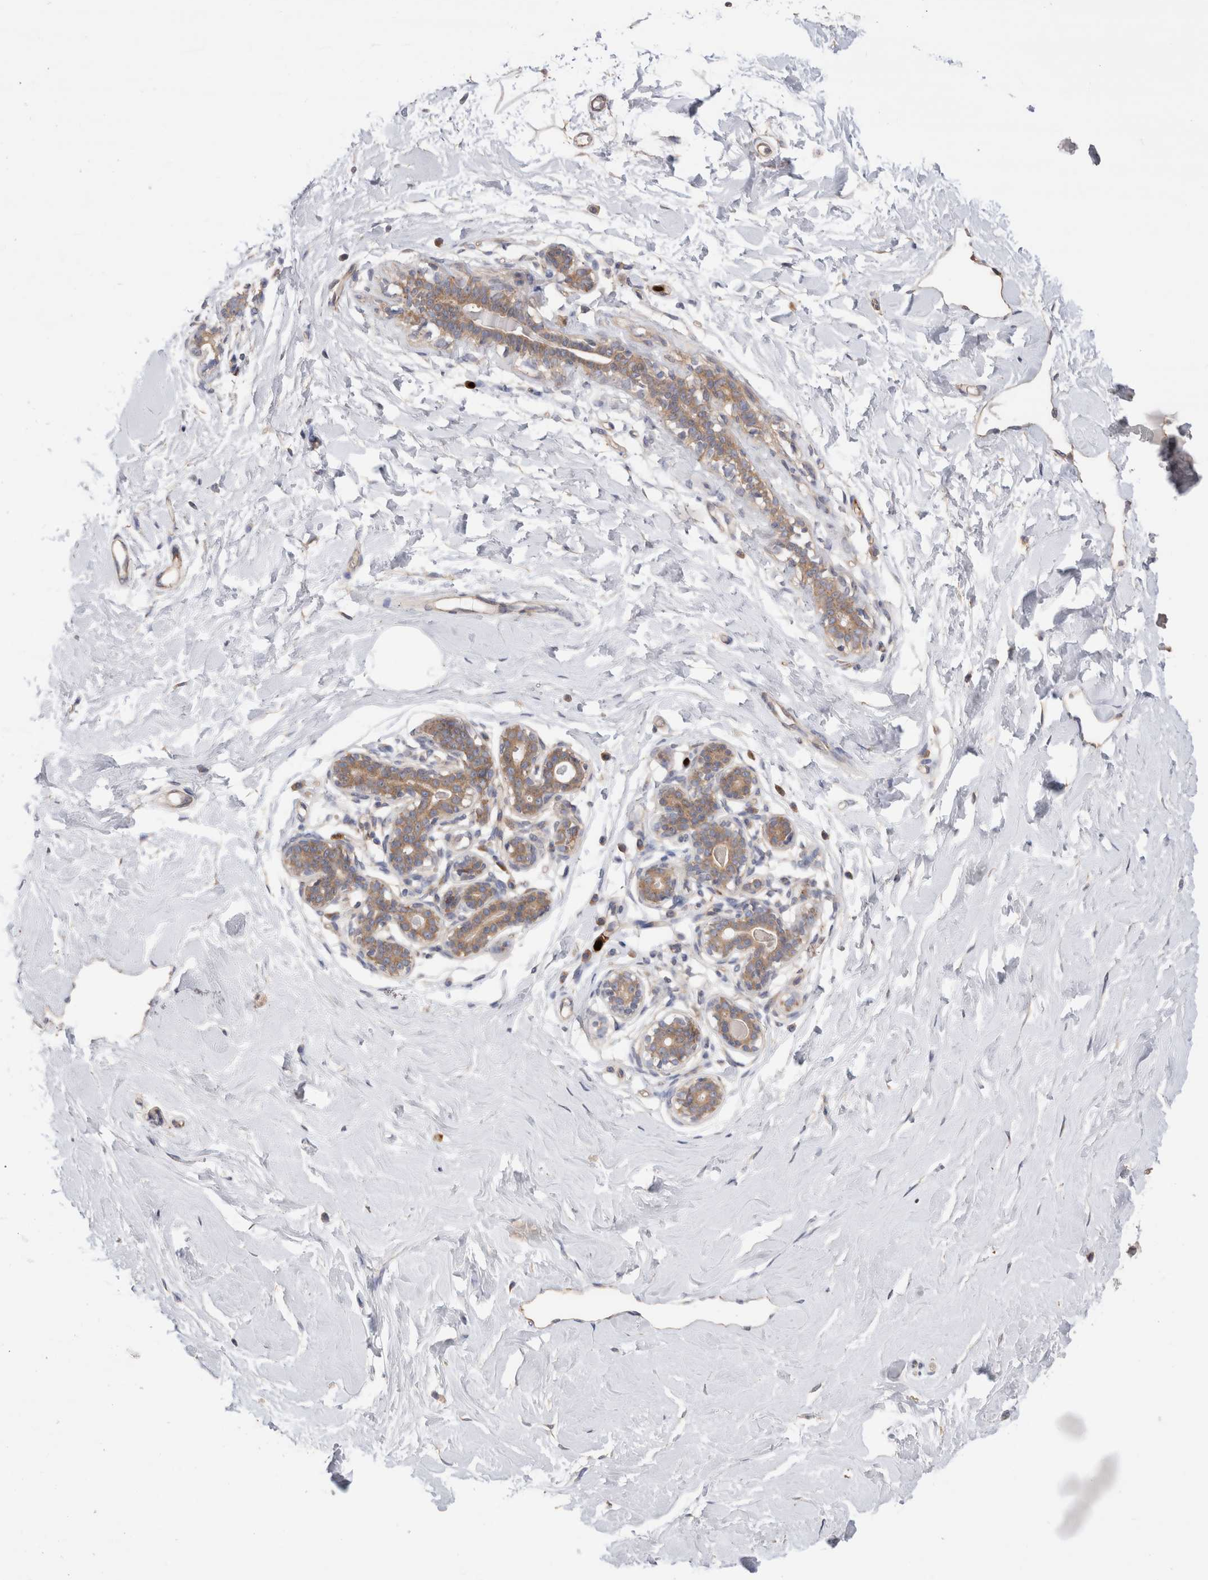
{"staining": {"intensity": "negative", "quantity": "none", "location": "none"}, "tissue": "breast", "cell_type": "Adipocytes", "image_type": "normal", "snomed": [{"axis": "morphology", "description": "Normal tissue, NOS"}, {"axis": "morphology", "description": "Adenoma, NOS"}, {"axis": "topography", "description": "Breast"}], "caption": "DAB (3,3'-diaminobenzidine) immunohistochemical staining of unremarkable breast shows no significant expression in adipocytes.", "gene": "NXT2", "patient": {"sex": "female", "age": 23}}